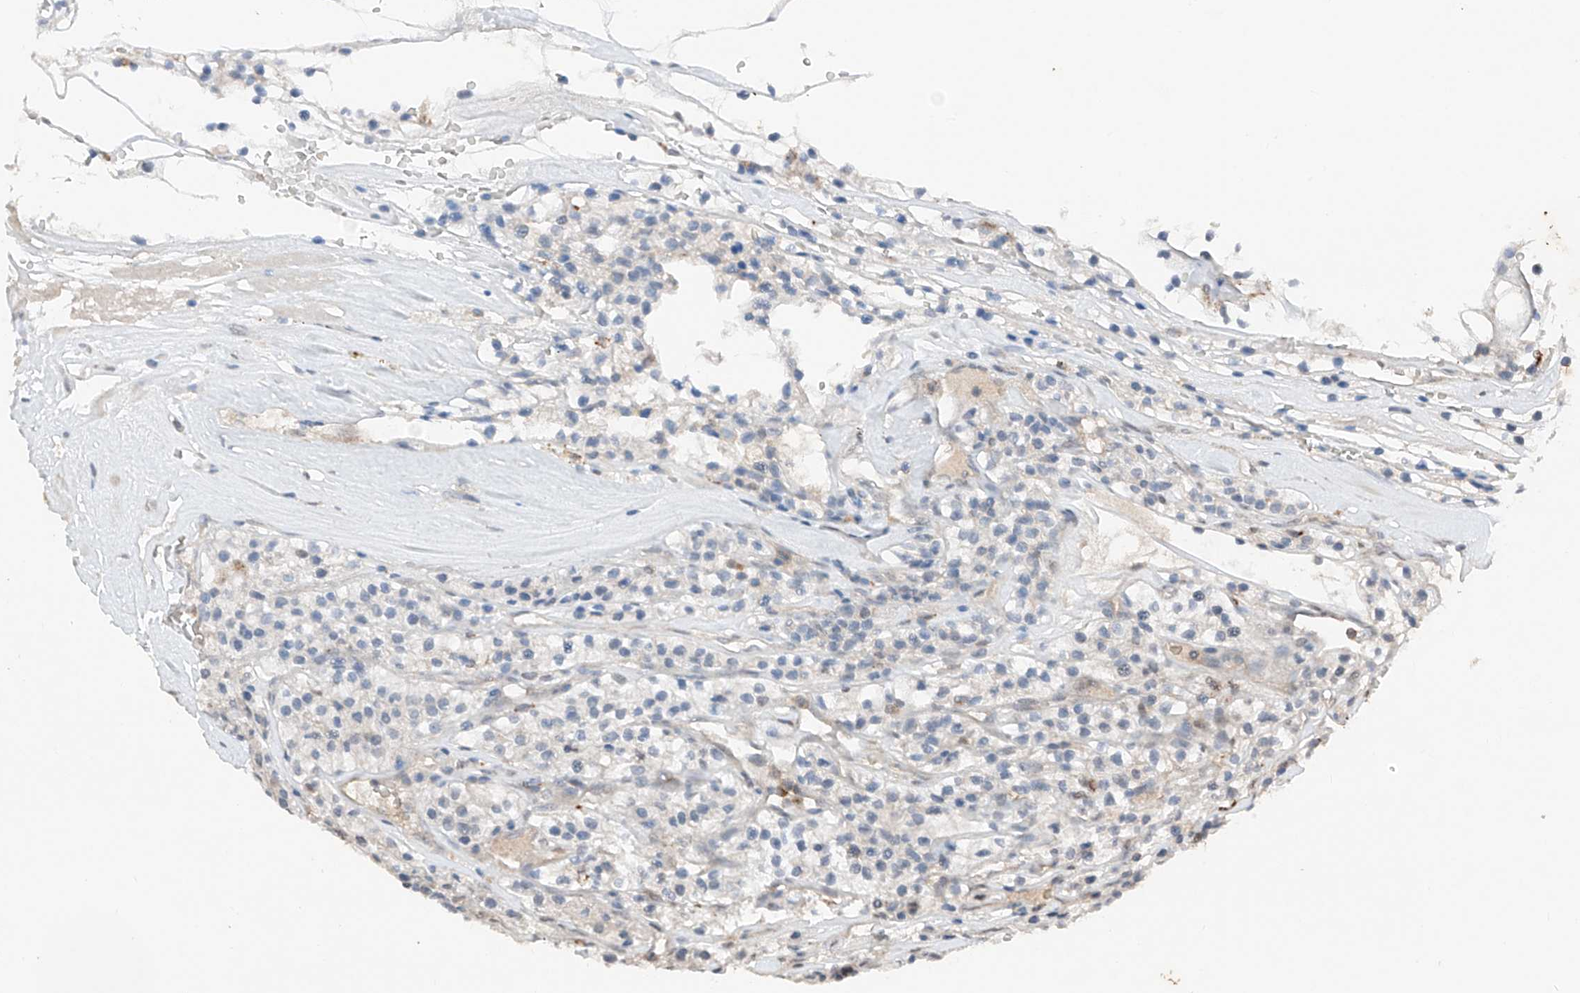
{"staining": {"intensity": "negative", "quantity": "none", "location": "none"}, "tissue": "renal cancer", "cell_type": "Tumor cells", "image_type": "cancer", "snomed": [{"axis": "morphology", "description": "Adenocarcinoma, NOS"}, {"axis": "topography", "description": "Kidney"}], "caption": "Tumor cells show no significant protein expression in renal cancer (adenocarcinoma).", "gene": "TBX4", "patient": {"sex": "female", "age": 57}}